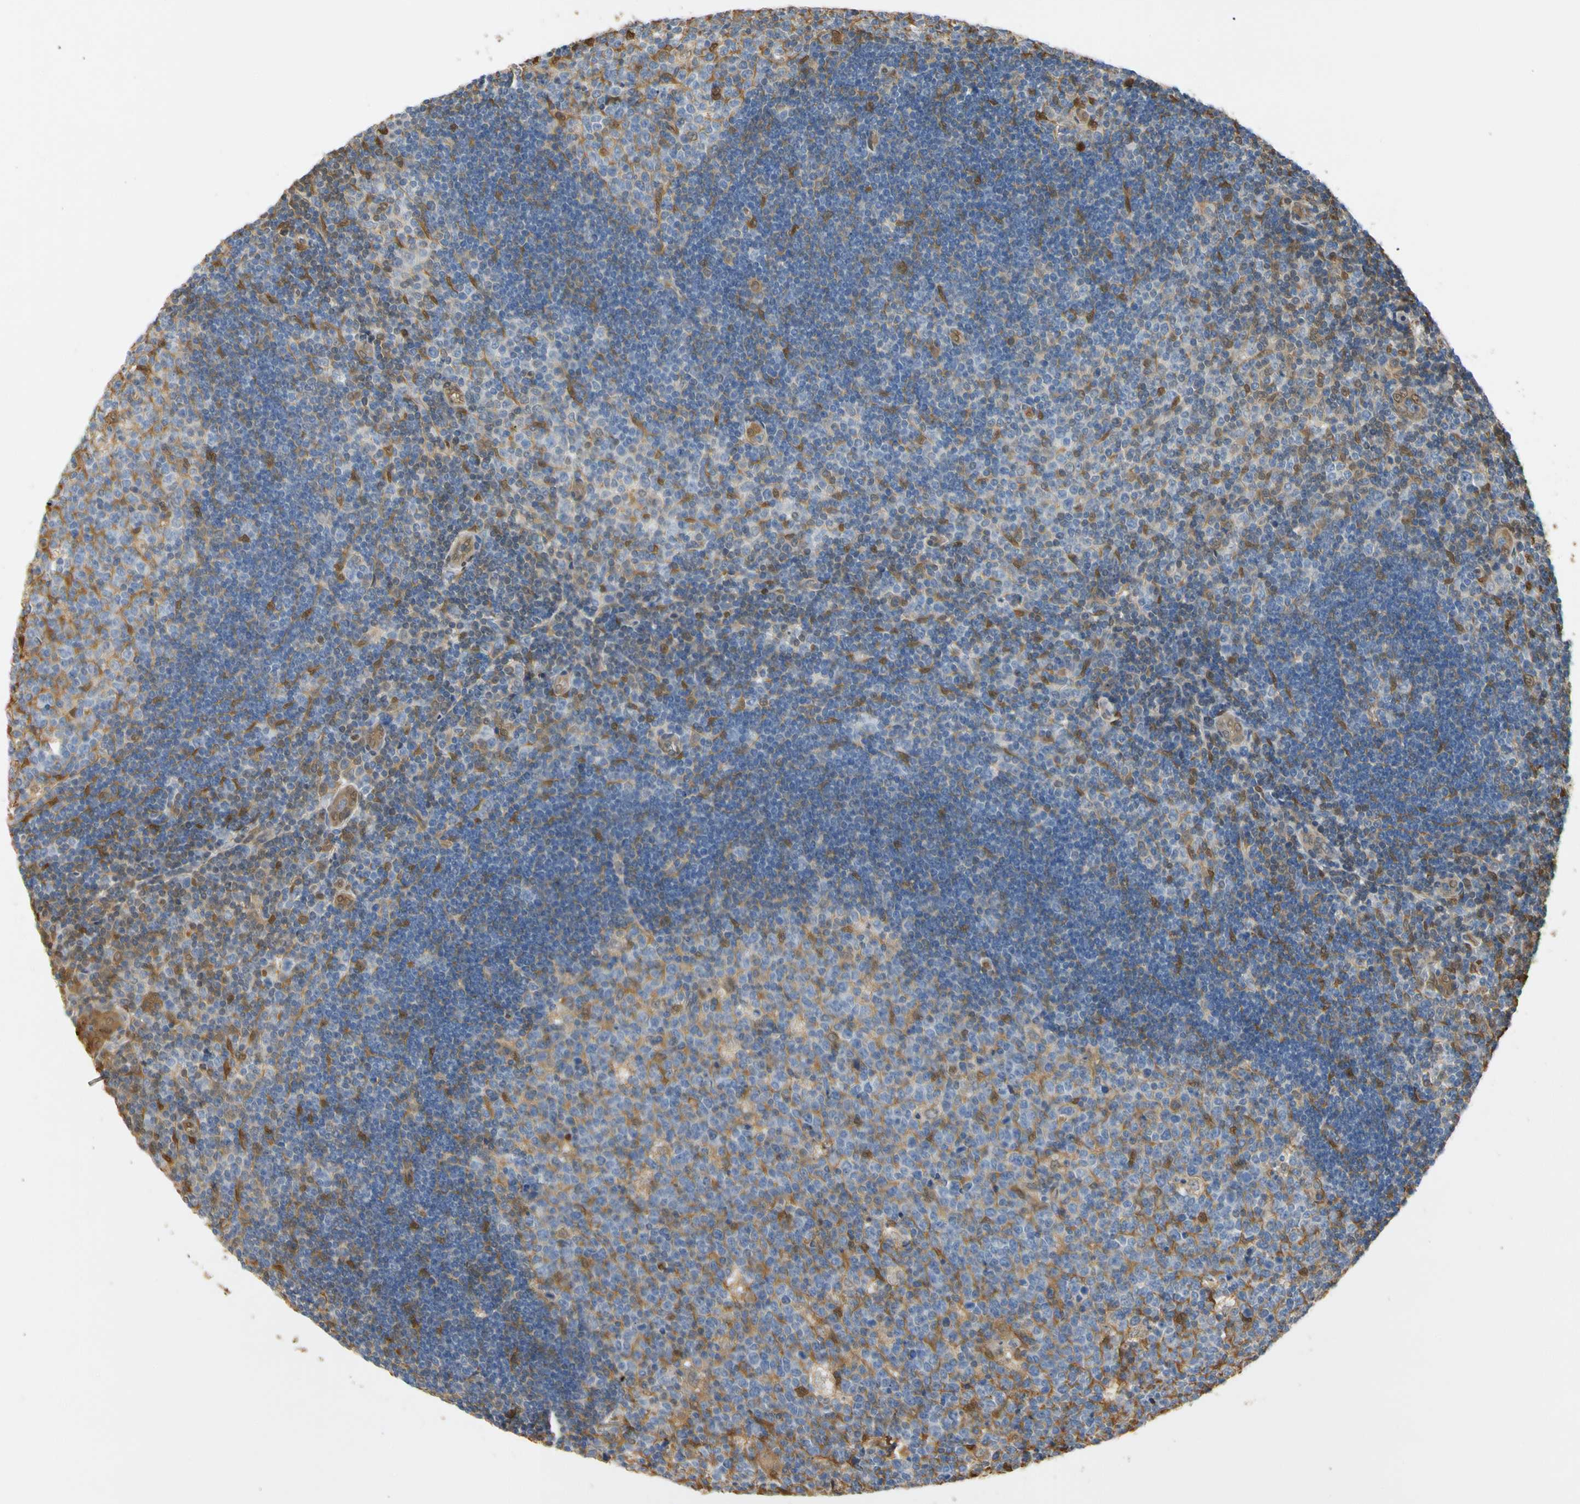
{"staining": {"intensity": "moderate", "quantity": "<25%", "location": "cytoplasmic/membranous"}, "tissue": "lymph node", "cell_type": "Germinal center cells", "image_type": "normal", "snomed": [{"axis": "morphology", "description": "Normal tissue, NOS"}, {"axis": "topography", "description": "Lymph node"}, {"axis": "topography", "description": "Salivary gland"}], "caption": "Lymph node stained with a brown dye demonstrates moderate cytoplasmic/membranous positive positivity in approximately <25% of germinal center cells.", "gene": "S100A6", "patient": {"sex": "male", "age": 8}}